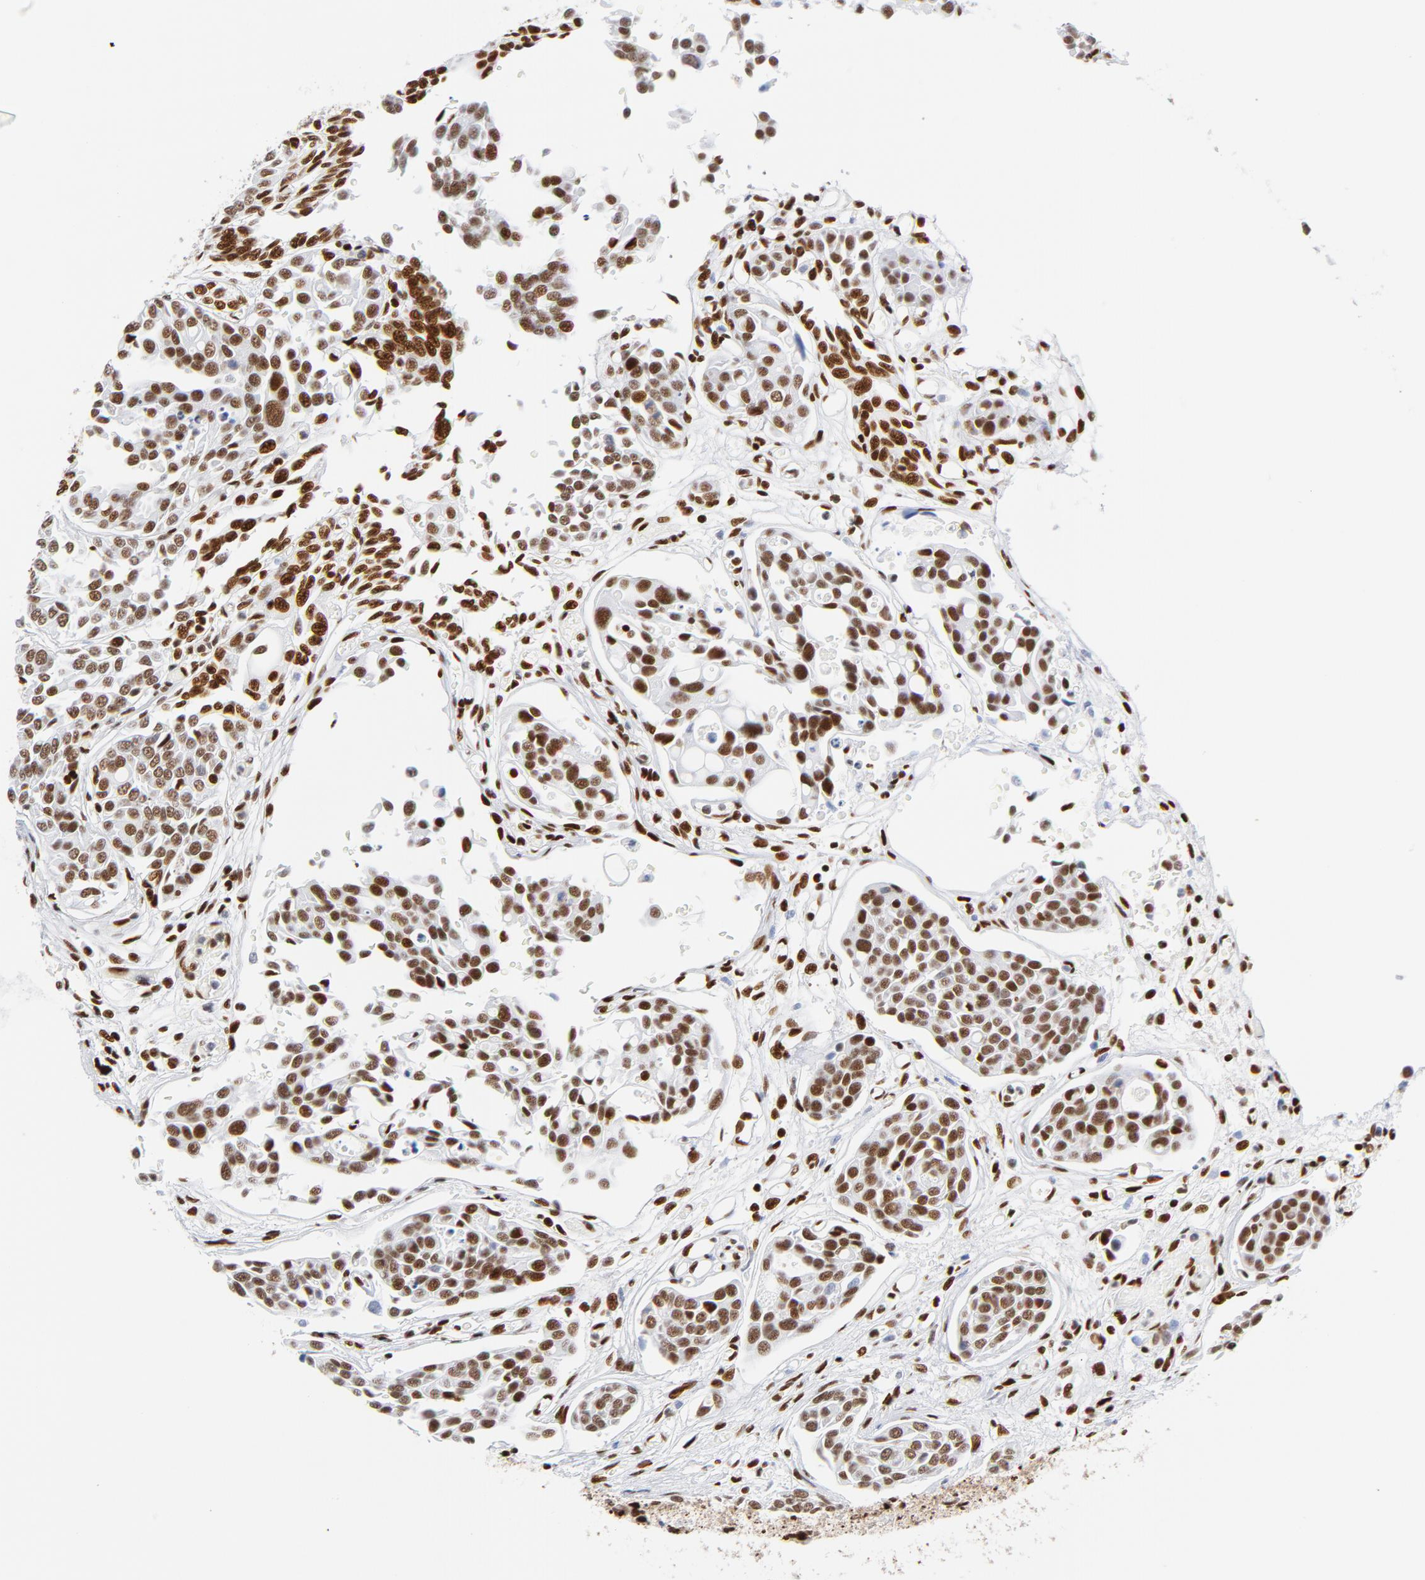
{"staining": {"intensity": "strong", "quantity": ">75%", "location": "nuclear"}, "tissue": "urothelial cancer", "cell_type": "Tumor cells", "image_type": "cancer", "snomed": [{"axis": "morphology", "description": "Urothelial carcinoma, High grade"}, {"axis": "topography", "description": "Urinary bladder"}], "caption": "Immunohistochemistry (IHC) histopathology image of neoplastic tissue: urothelial cancer stained using immunohistochemistry (IHC) demonstrates high levels of strong protein expression localized specifically in the nuclear of tumor cells, appearing as a nuclear brown color.", "gene": "XRCC5", "patient": {"sex": "male", "age": 78}}